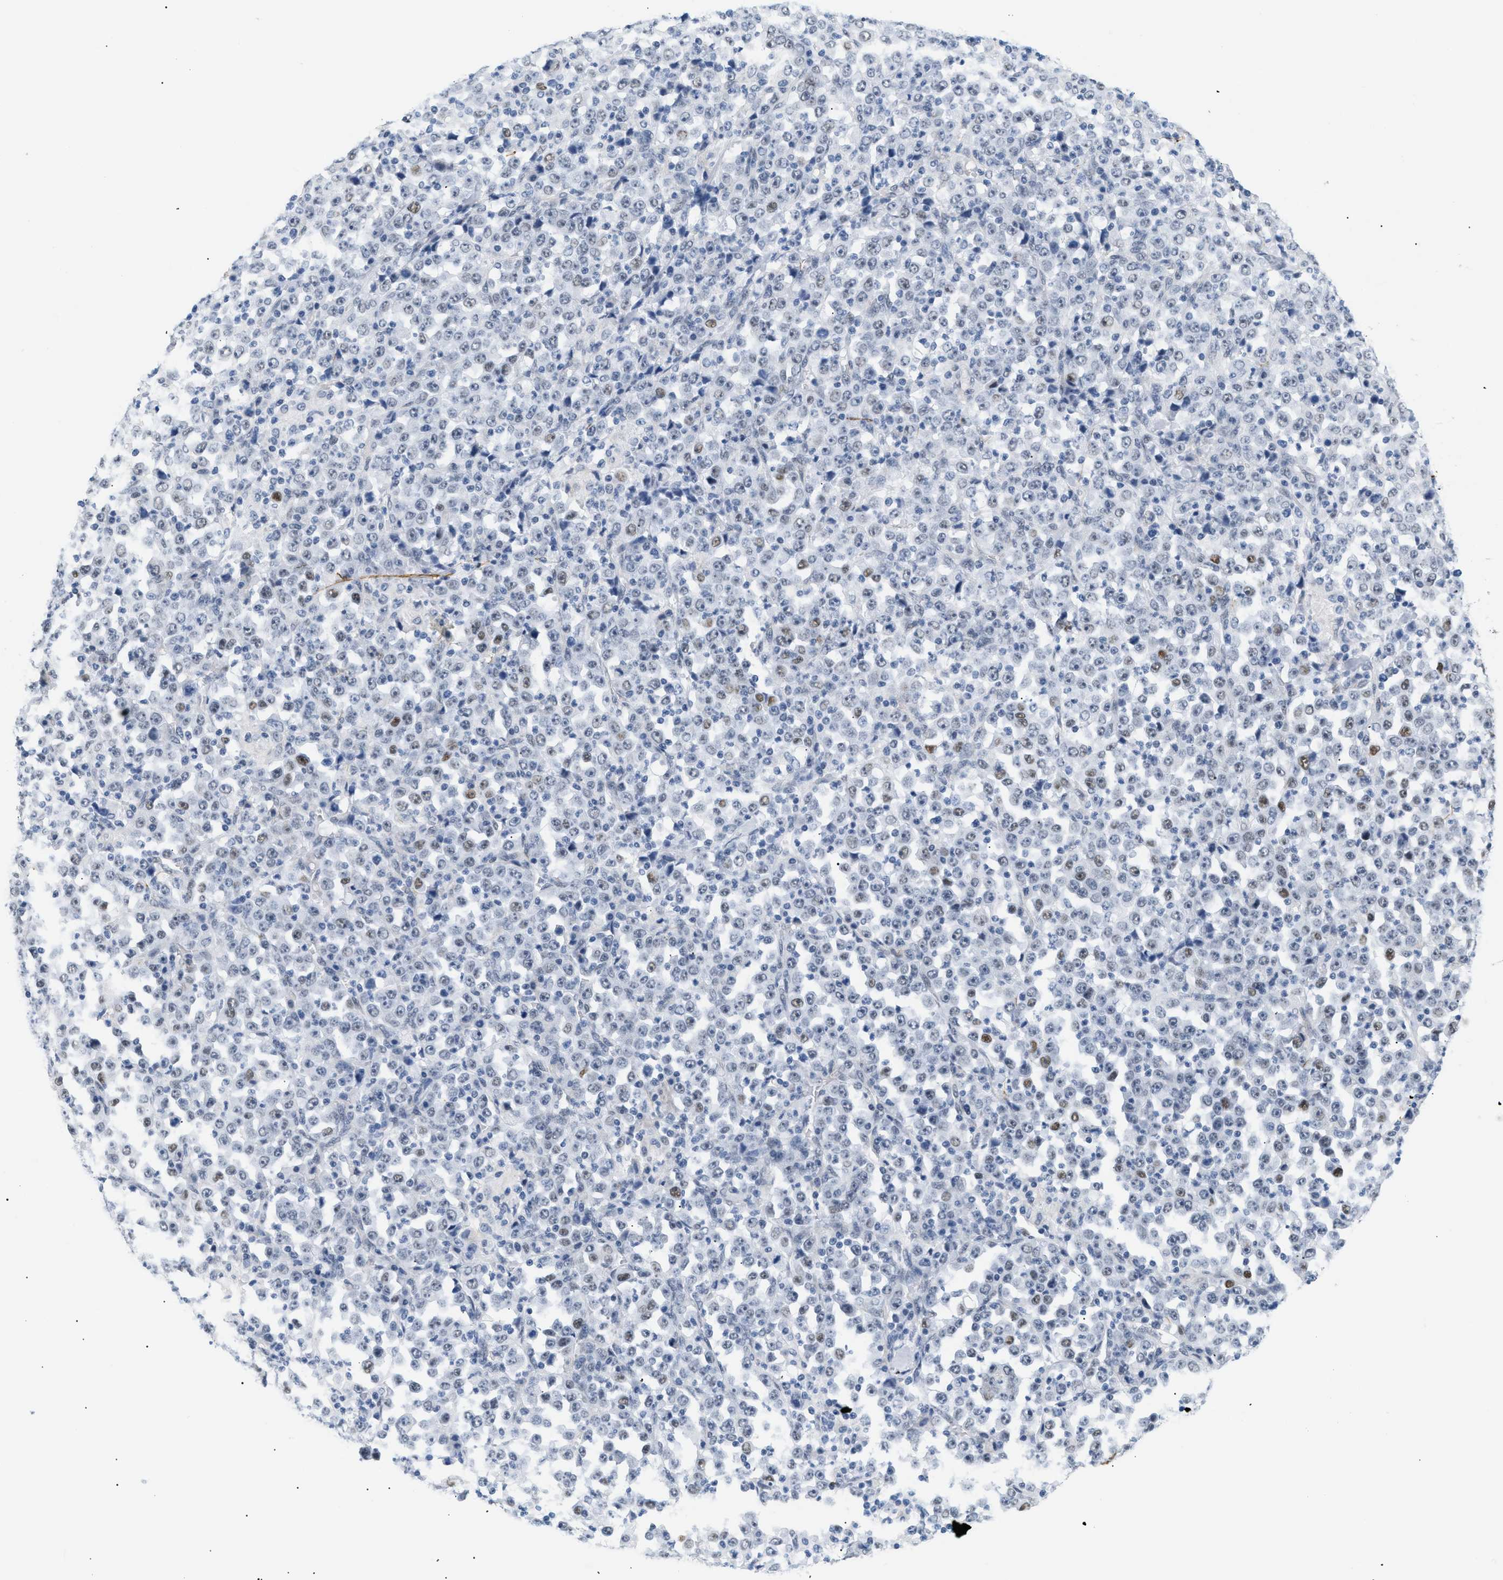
{"staining": {"intensity": "weak", "quantity": "<25%", "location": "nuclear"}, "tissue": "stomach cancer", "cell_type": "Tumor cells", "image_type": "cancer", "snomed": [{"axis": "morphology", "description": "Normal tissue, NOS"}, {"axis": "morphology", "description": "Adenocarcinoma, NOS"}, {"axis": "topography", "description": "Stomach, upper"}, {"axis": "topography", "description": "Stomach"}], "caption": "The histopathology image reveals no significant positivity in tumor cells of stomach cancer (adenocarcinoma).", "gene": "ELN", "patient": {"sex": "male", "age": 59}}